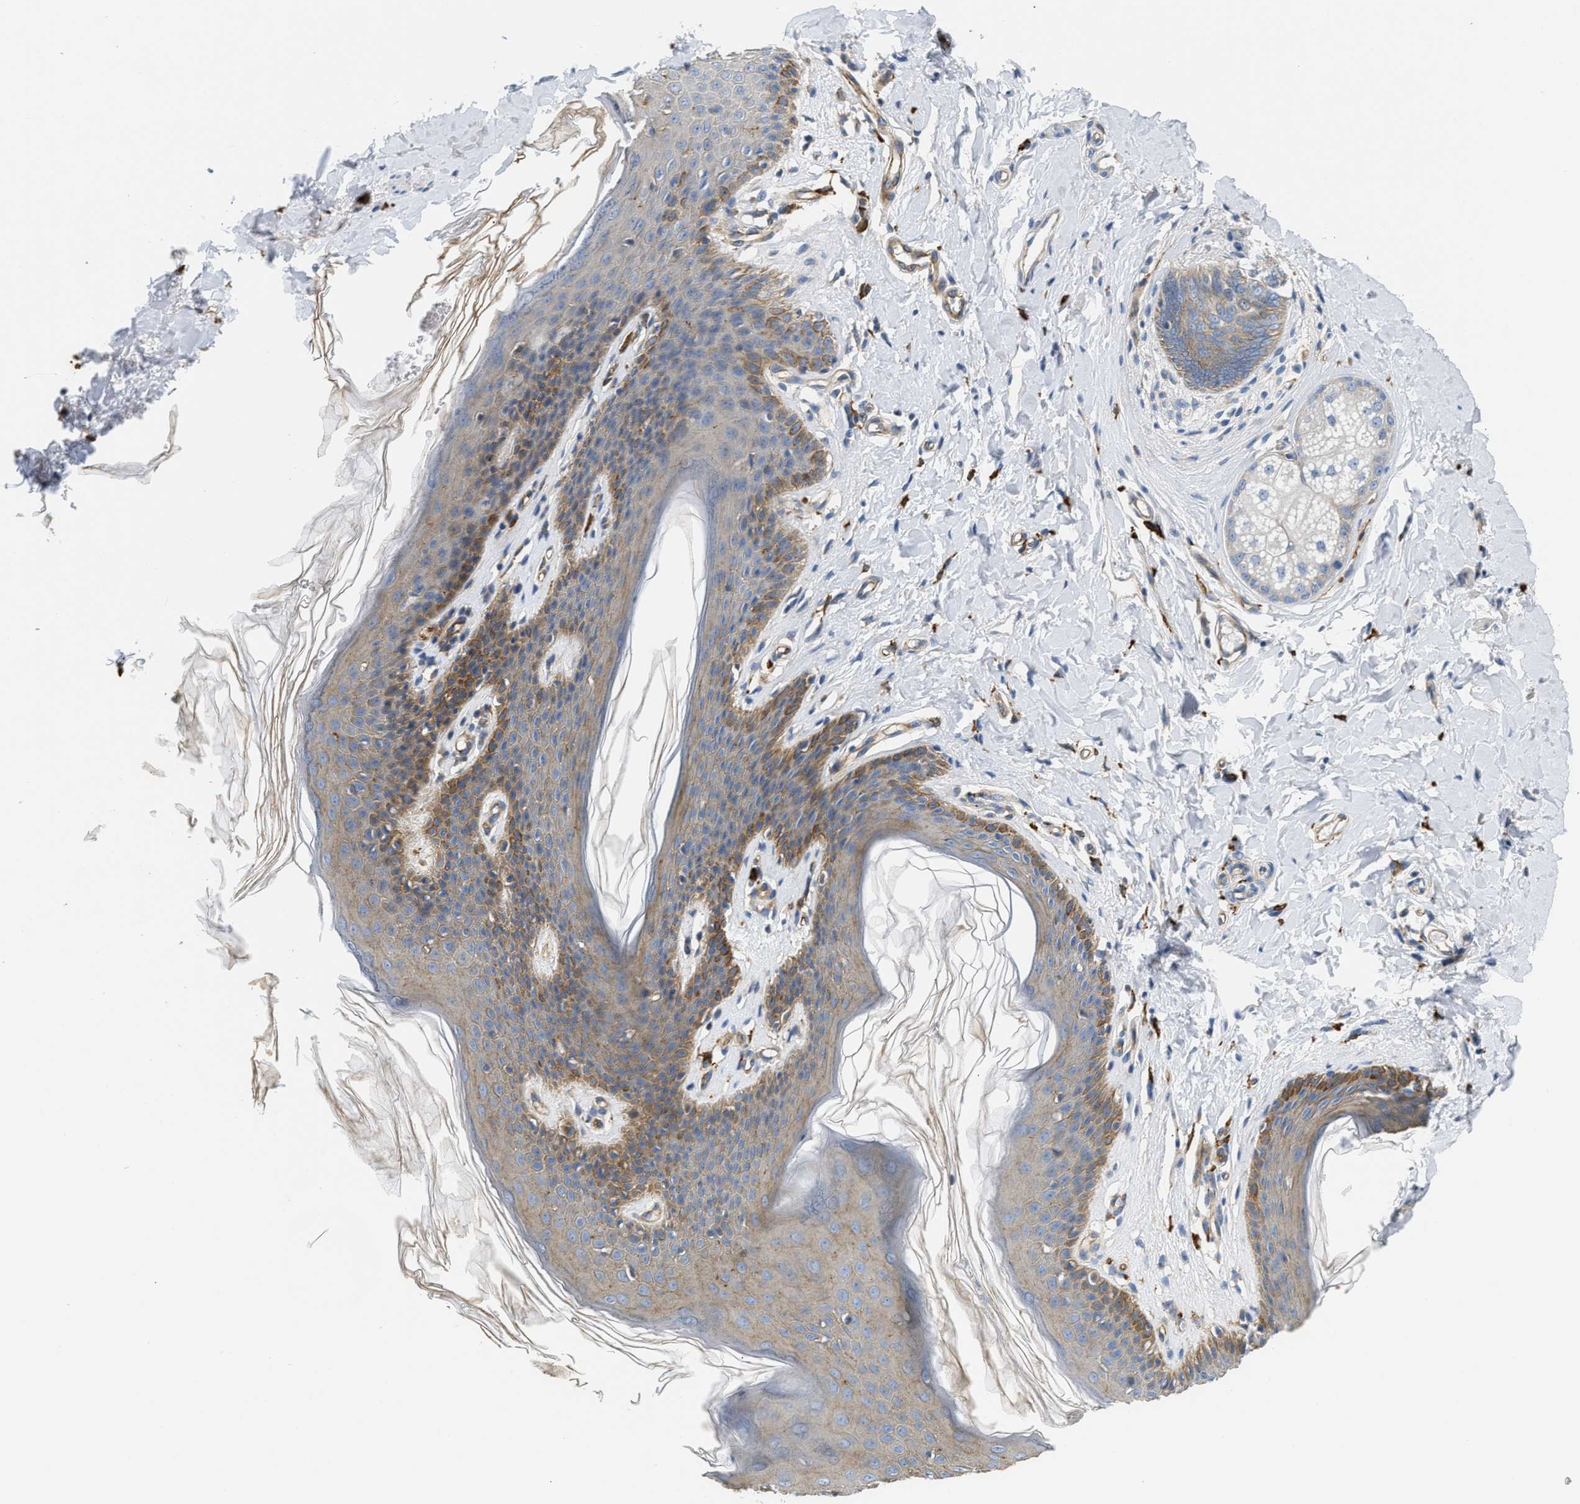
{"staining": {"intensity": "moderate", "quantity": "25%-75%", "location": "cytoplasmic/membranous"}, "tissue": "skin", "cell_type": "Epidermal cells", "image_type": "normal", "snomed": [{"axis": "morphology", "description": "Normal tissue, NOS"}, {"axis": "topography", "description": "Vulva"}], "caption": "Brown immunohistochemical staining in normal human skin exhibits moderate cytoplasmic/membranous positivity in about 25%-75% of epidermal cells. The staining was performed using DAB (3,3'-diaminobenzidine) to visualize the protein expression in brown, while the nuclei were stained in blue with hematoxylin (Magnification: 20x).", "gene": "NSUN7", "patient": {"sex": "female", "age": 66}}